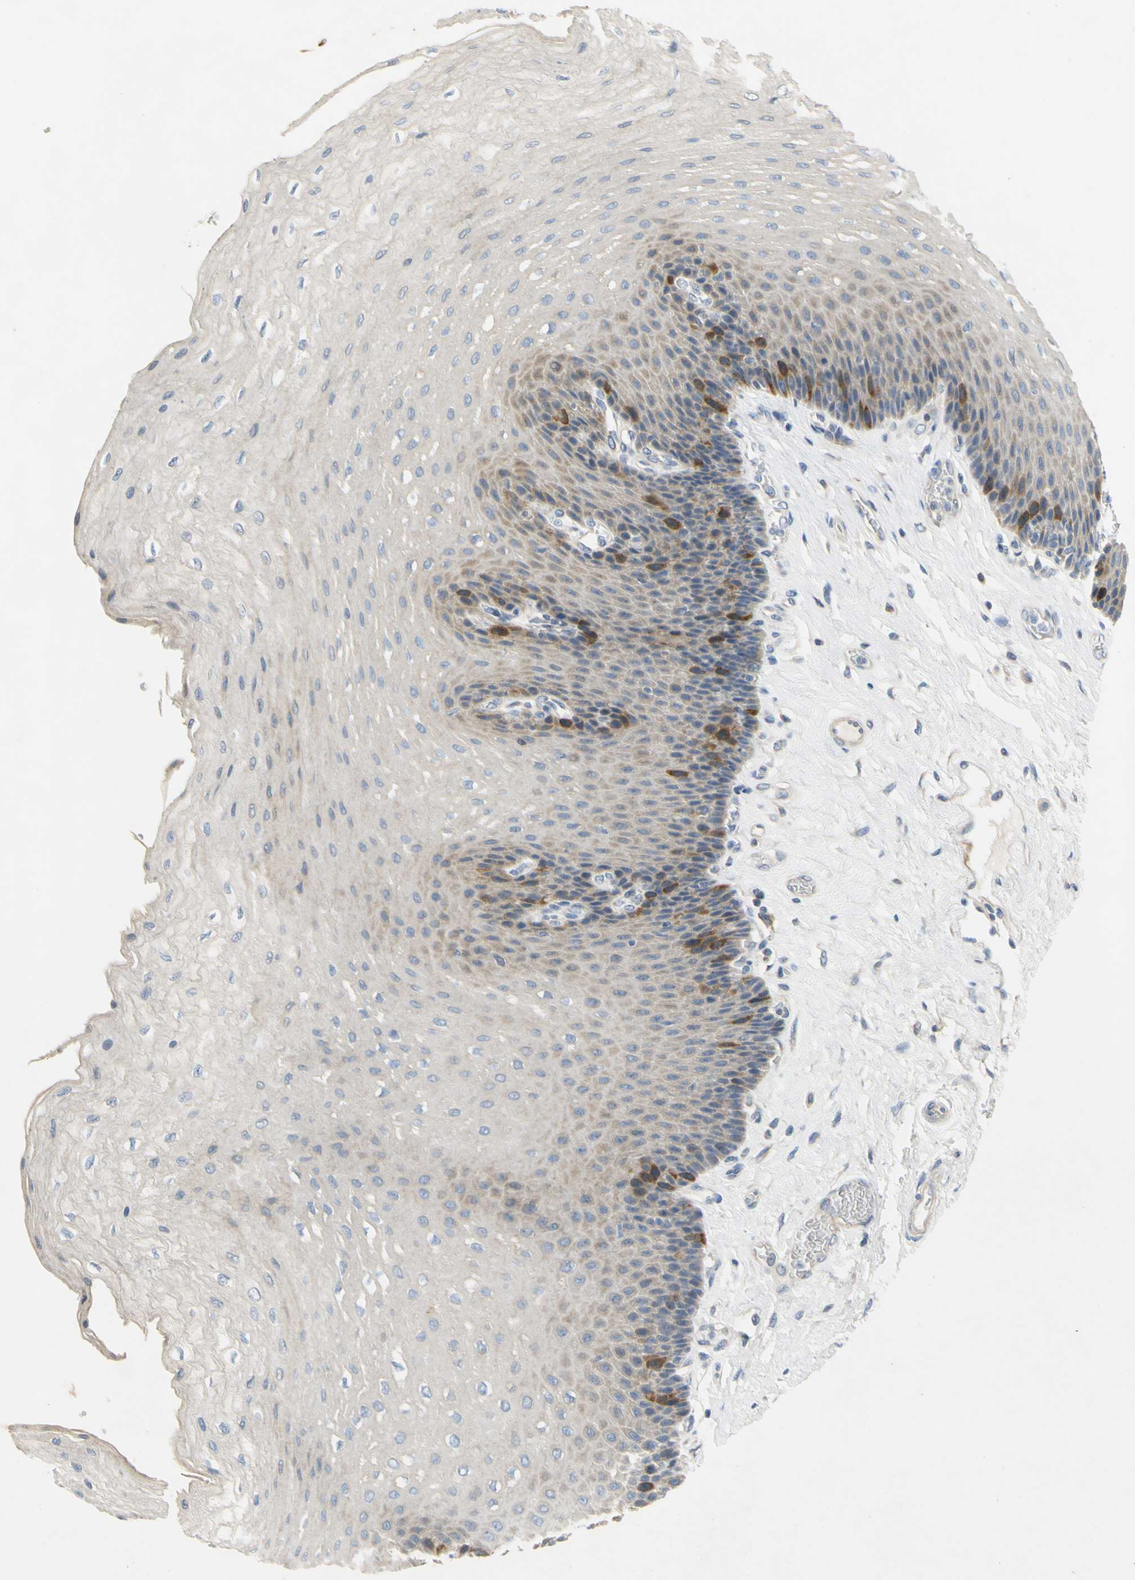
{"staining": {"intensity": "moderate", "quantity": "<25%", "location": "cytoplasmic/membranous"}, "tissue": "esophagus", "cell_type": "Squamous epithelial cells", "image_type": "normal", "snomed": [{"axis": "morphology", "description": "Normal tissue, NOS"}, {"axis": "topography", "description": "Esophagus"}], "caption": "Immunohistochemistry histopathology image of normal esophagus stained for a protein (brown), which displays low levels of moderate cytoplasmic/membranous positivity in approximately <25% of squamous epithelial cells.", "gene": "CCNB2", "patient": {"sex": "female", "age": 72}}